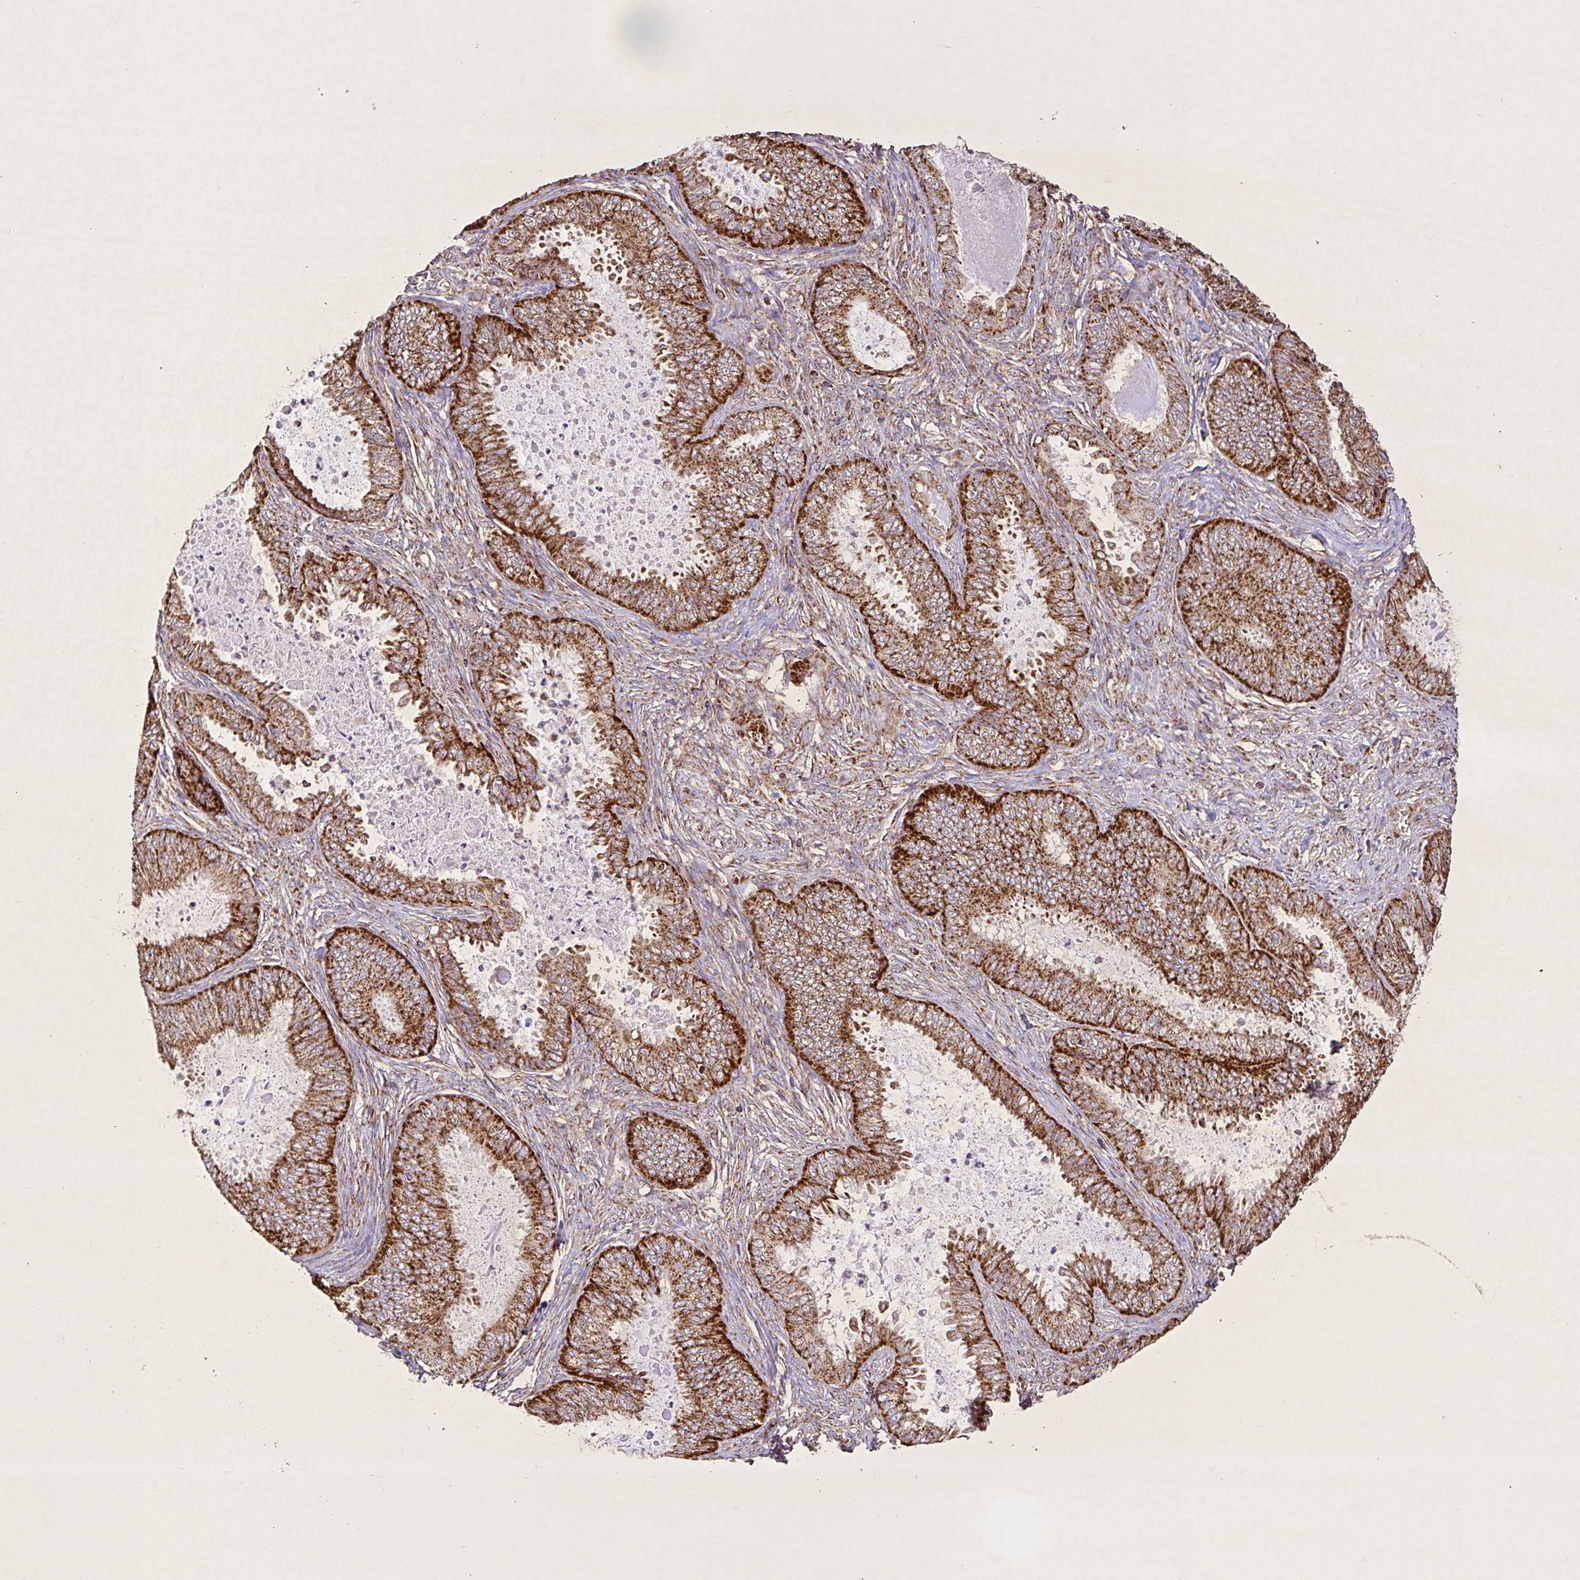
{"staining": {"intensity": "strong", "quantity": ">75%", "location": "cytoplasmic/membranous"}, "tissue": "ovarian cancer", "cell_type": "Tumor cells", "image_type": "cancer", "snomed": [{"axis": "morphology", "description": "Carcinoma, endometroid"}, {"axis": "topography", "description": "Ovary"}], "caption": "Ovarian cancer was stained to show a protein in brown. There is high levels of strong cytoplasmic/membranous staining in approximately >75% of tumor cells.", "gene": "AGK", "patient": {"sex": "female", "age": 70}}